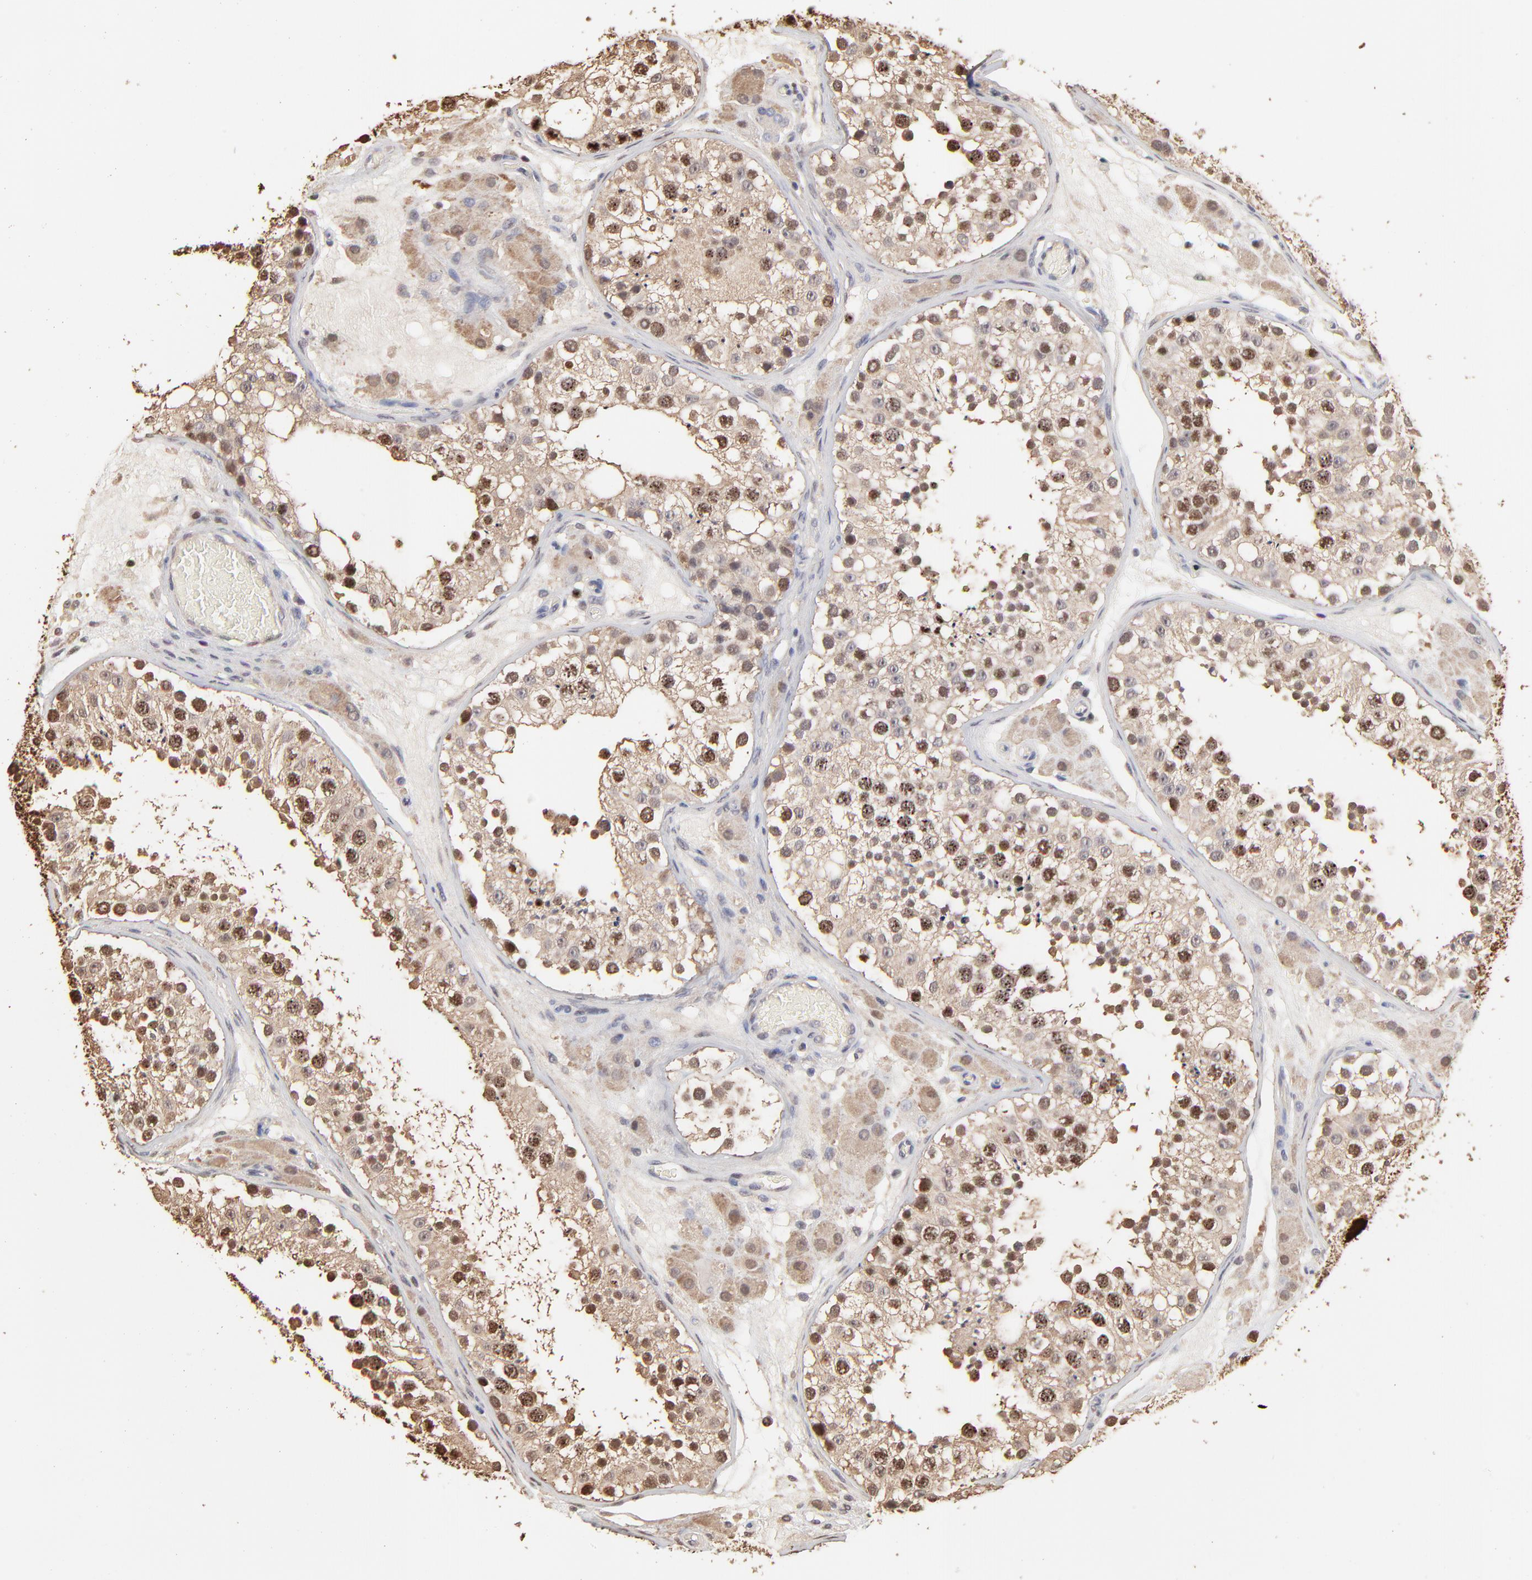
{"staining": {"intensity": "moderate", "quantity": "25%-75%", "location": "nuclear"}, "tissue": "testis", "cell_type": "Cells in seminiferous ducts", "image_type": "normal", "snomed": [{"axis": "morphology", "description": "Normal tissue, NOS"}, {"axis": "topography", "description": "Testis"}], "caption": "Human testis stained for a protein (brown) displays moderate nuclear positive expression in about 25%-75% of cells in seminiferous ducts.", "gene": "BIRC5", "patient": {"sex": "male", "age": 26}}